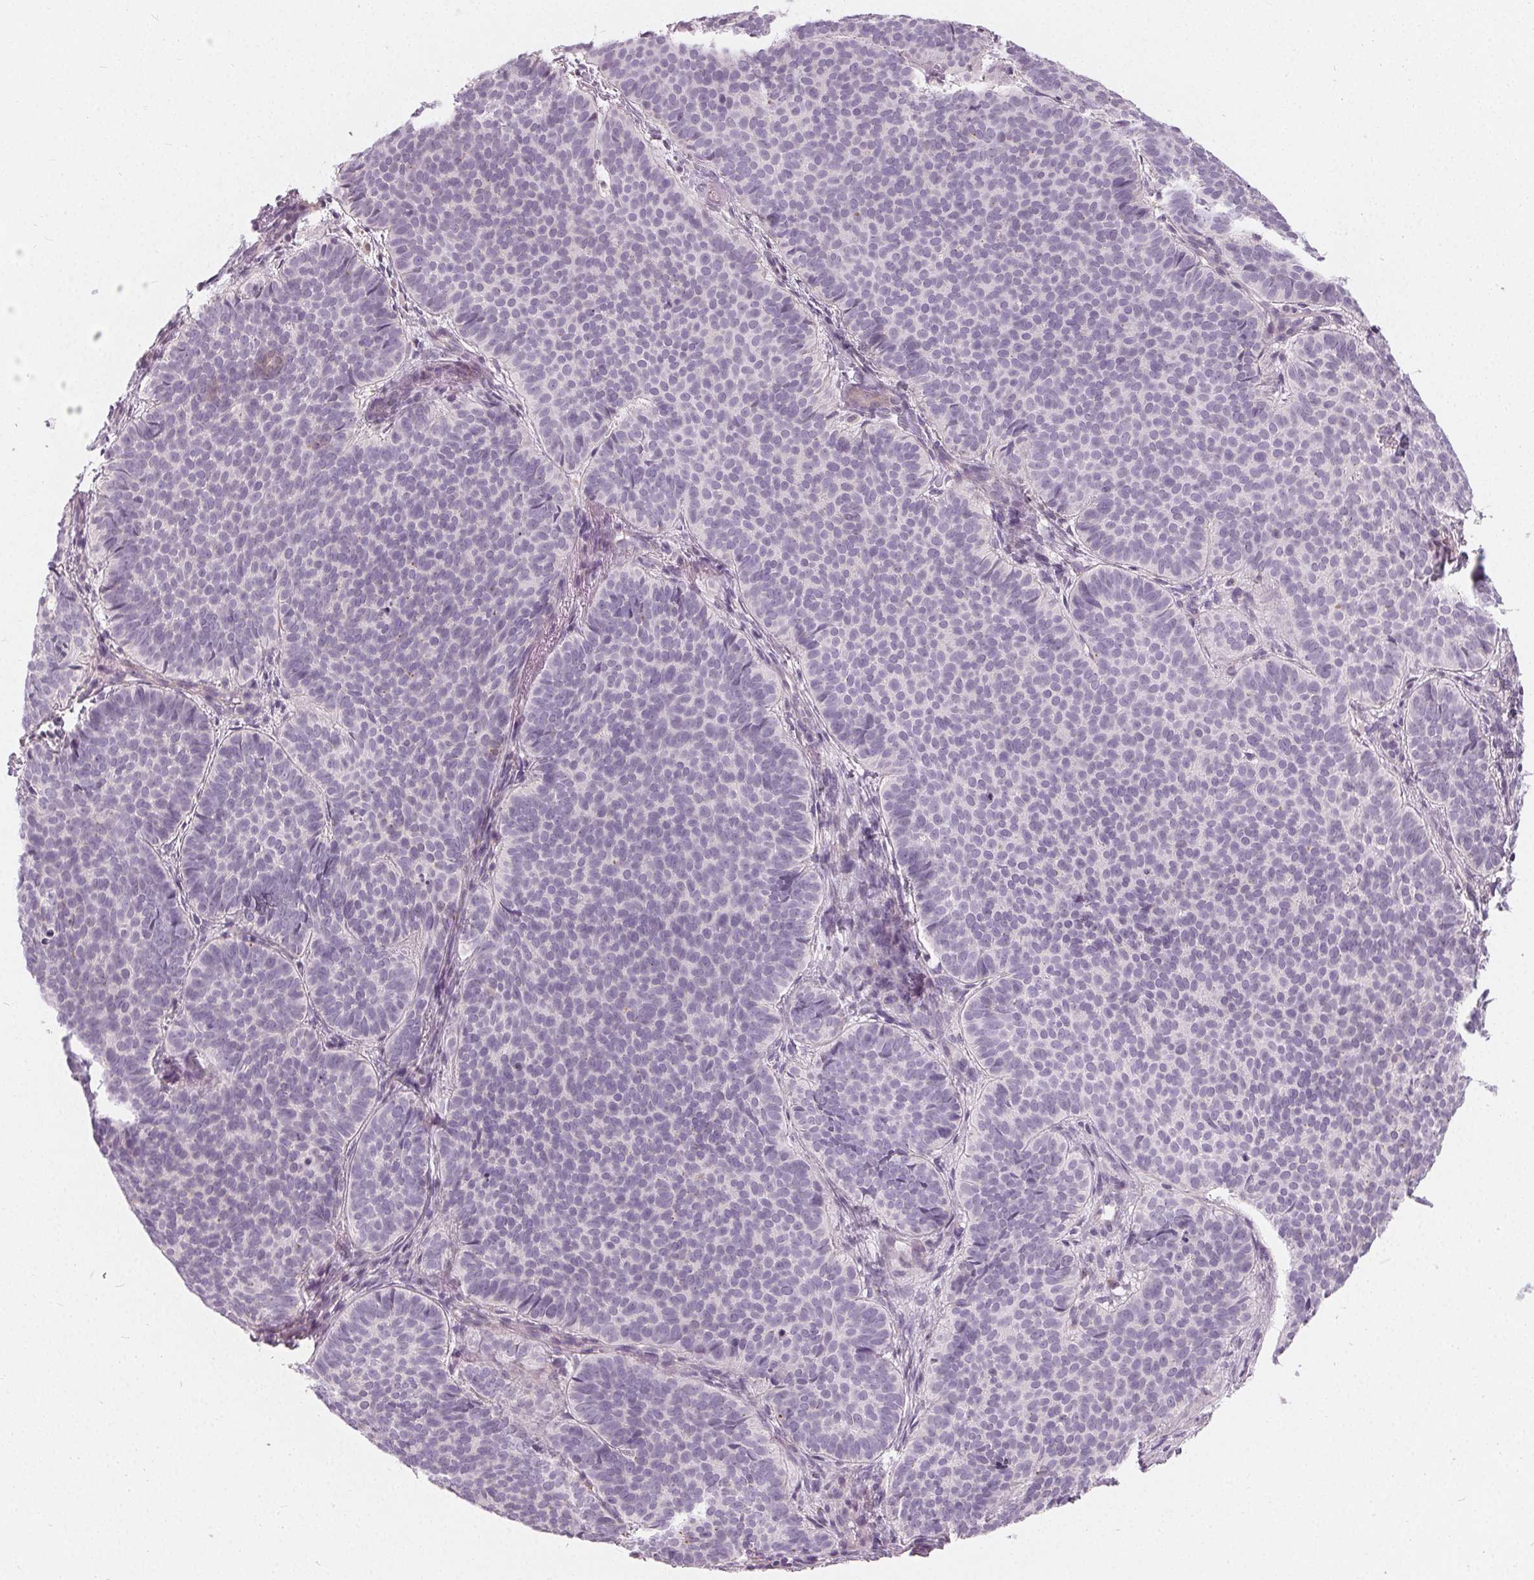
{"staining": {"intensity": "negative", "quantity": "none", "location": "none"}, "tissue": "skin cancer", "cell_type": "Tumor cells", "image_type": "cancer", "snomed": [{"axis": "morphology", "description": "Basal cell carcinoma"}, {"axis": "topography", "description": "Skin"}], "caption": "High power microscopy image of an immunohistochemistry (IHC) histopathology image of skin cancer, revealing no significant positivity in tumor cells.", "gene": "HOPX", "patient": {"sex": "male", "age": 57}}